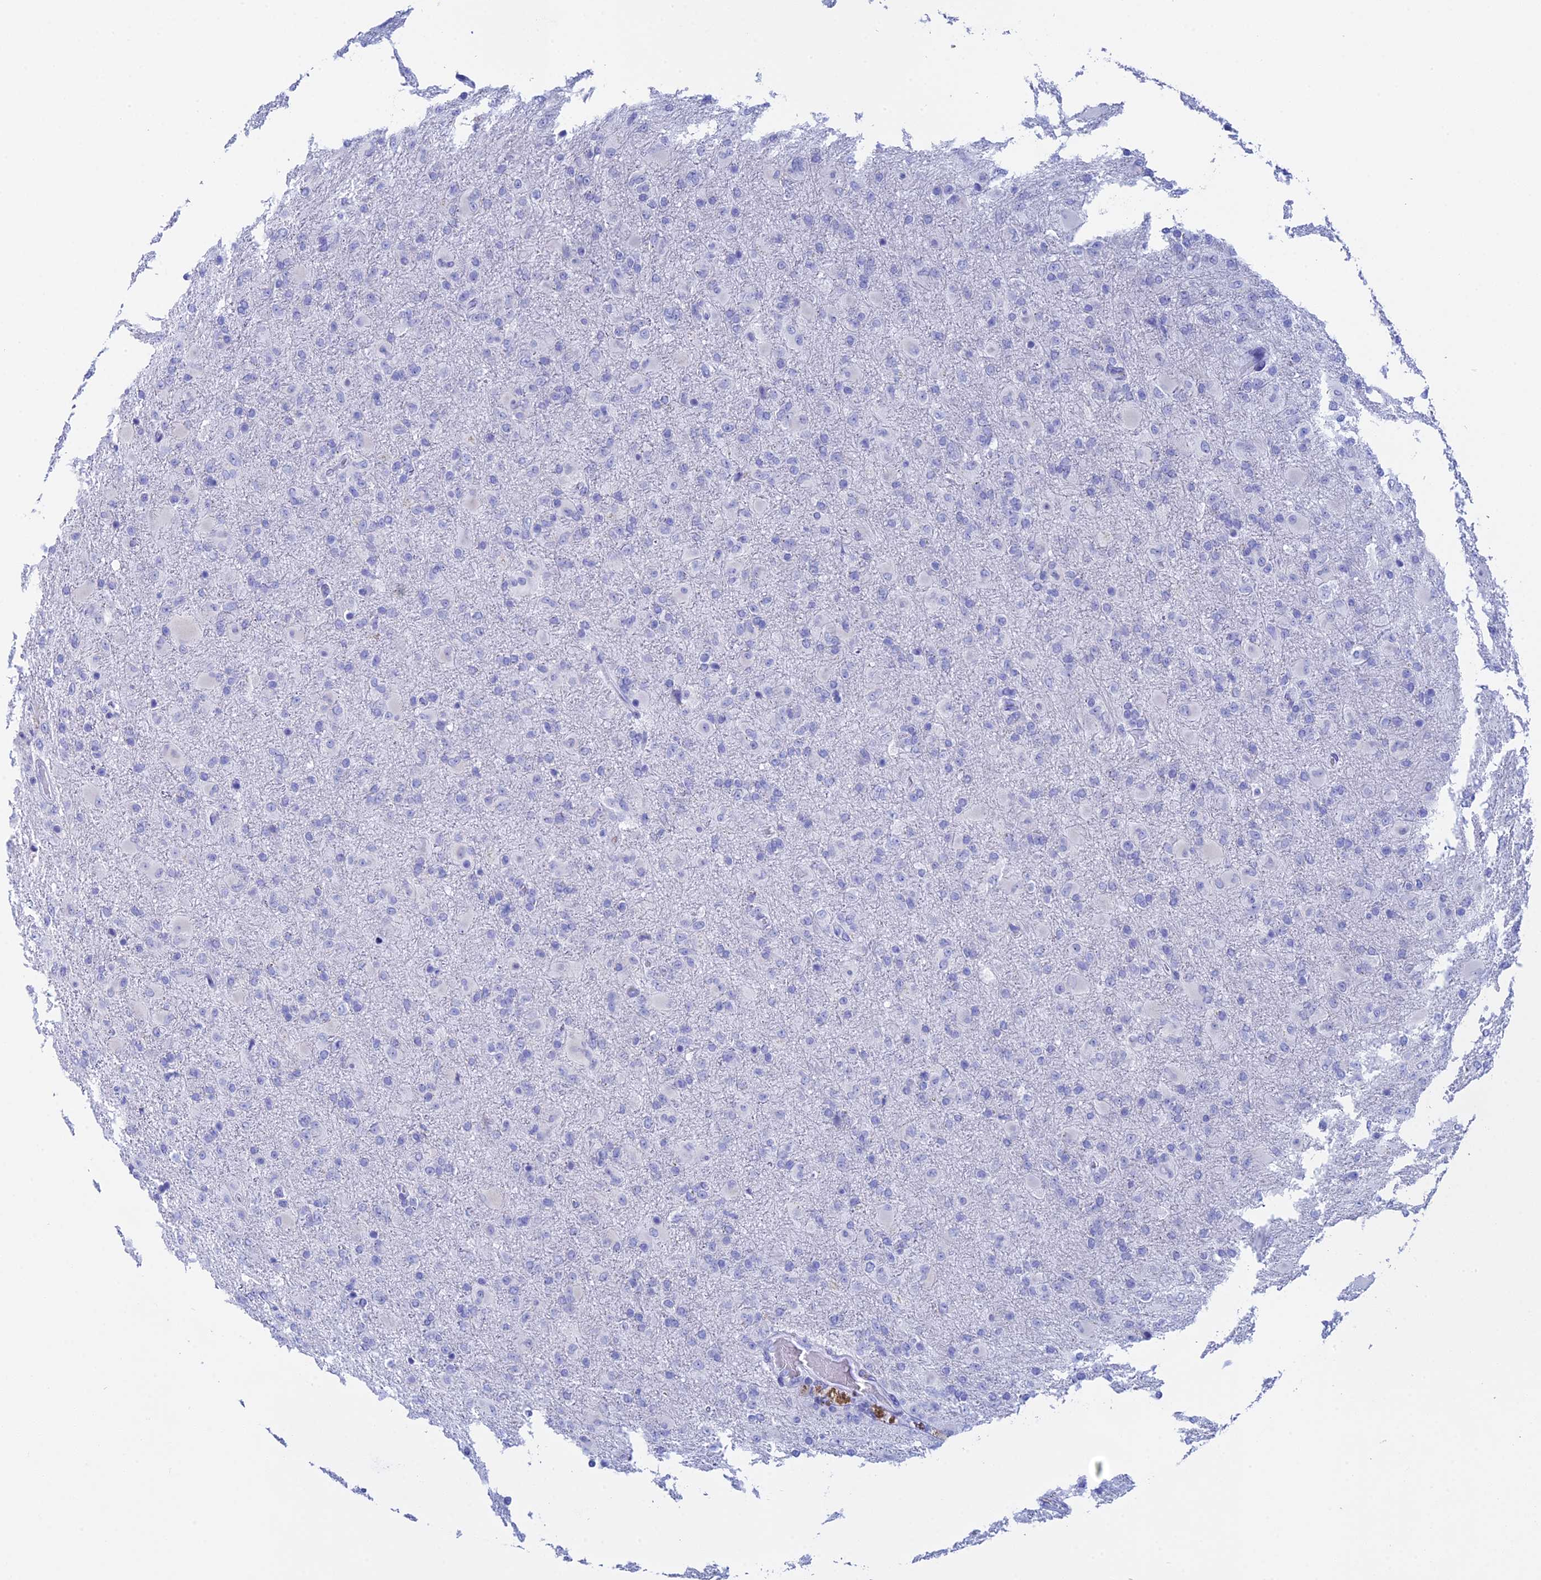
{"staining": {"intensity": "negative", "quantity": "none", "location": "none"}, "tissue": "glioma", "cell_type": "Tumor cells", "image_type": "cancer", "snomed": [{"axis": "morphology", "description": "Glioma, malignant, Low grade"}, {"axis": "topography", "description": "Brain"}], "caption": "Image shows no protein expression in tumor cells of malignant low-grade glioma tissue.", "gene": "TEX101", "patient": {"sex": "male", "age": 65}}